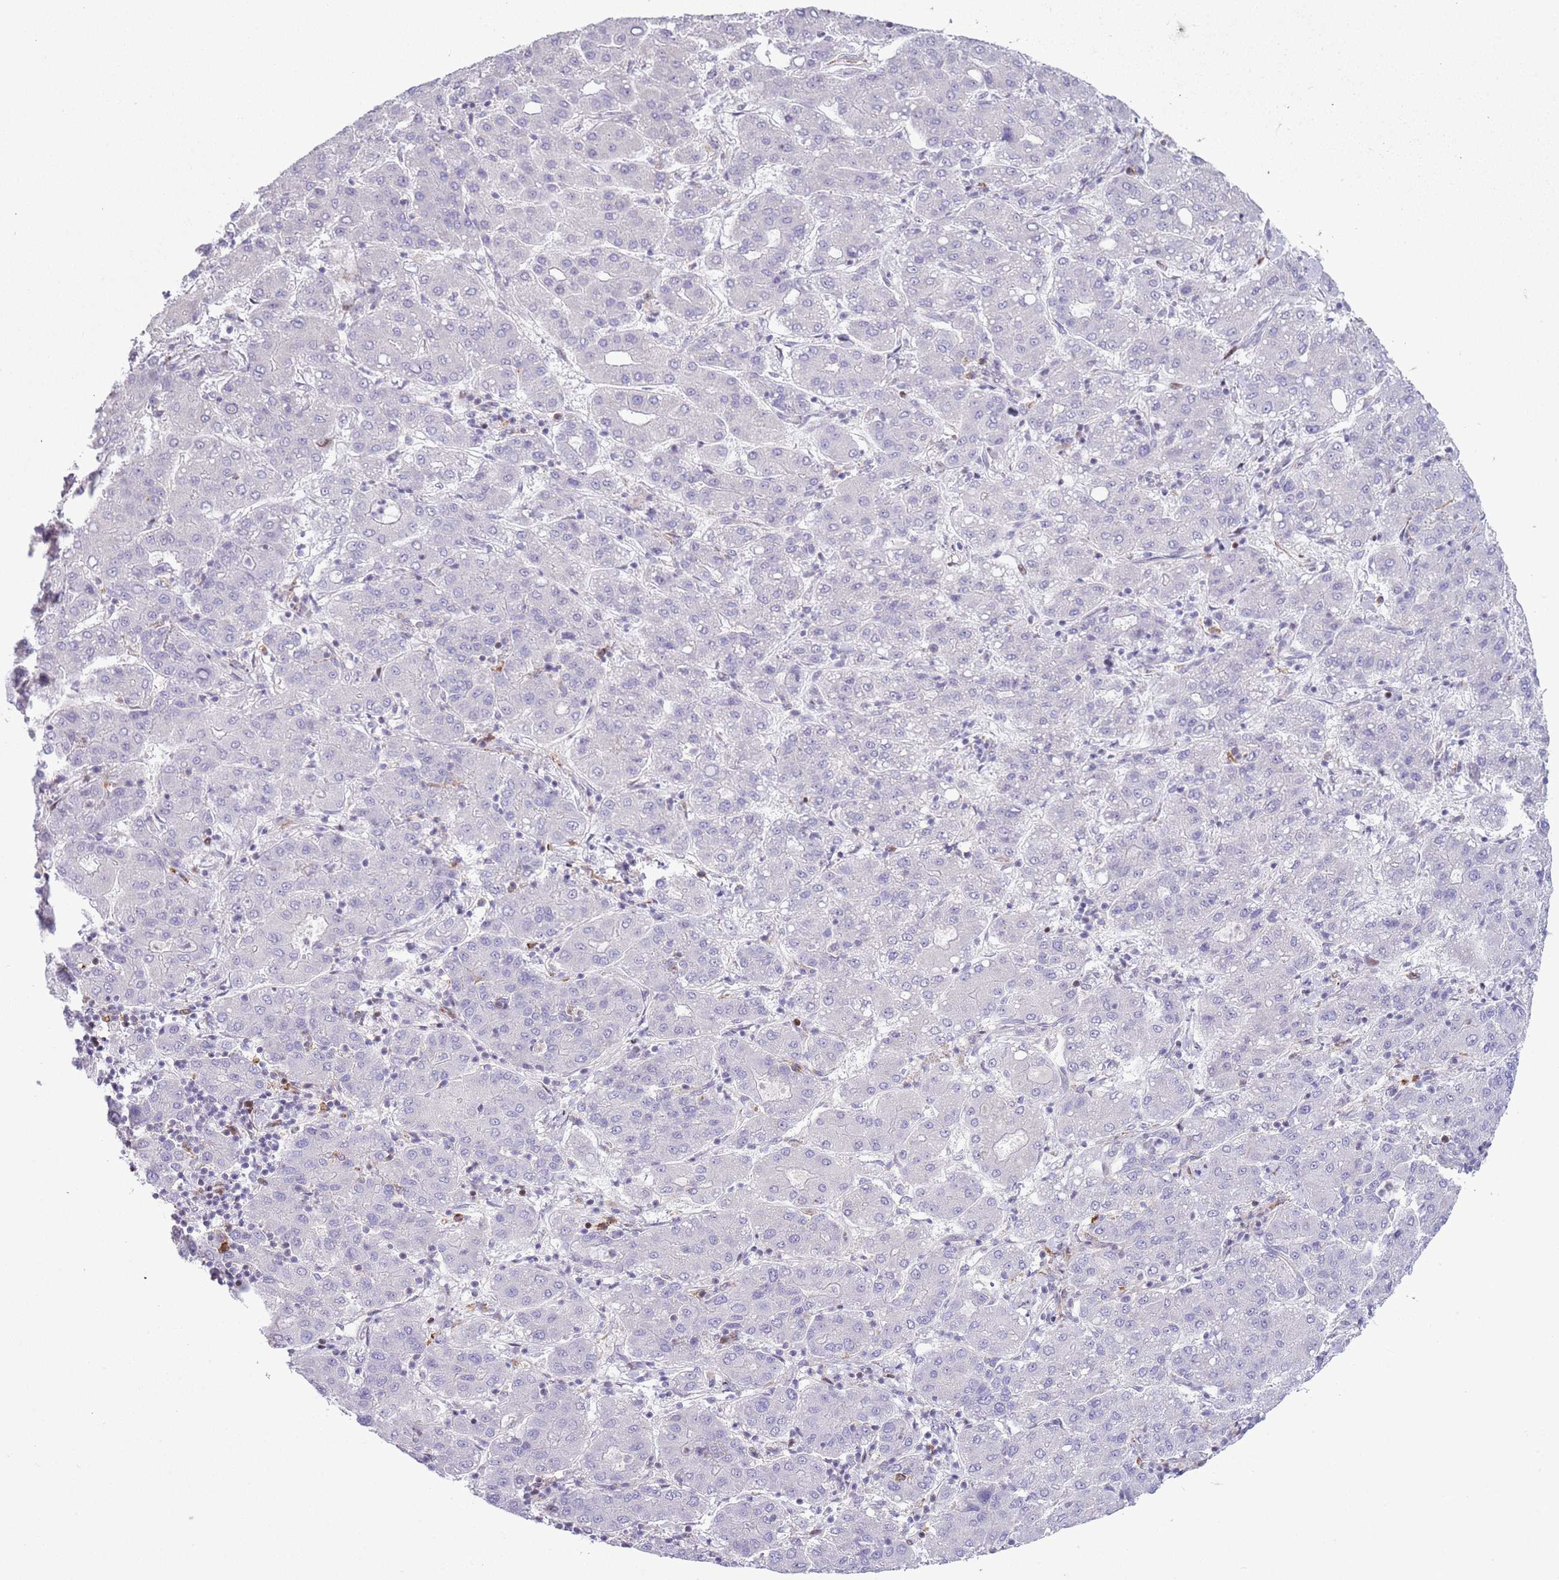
{"staining": {"intensity": "negative", "quantity": "none", "location": "none"}, "tissue": "liver cancer", "cell_type": "Tumor cells", "image_type": "cancer", "snomed": [{"axis": "morphology", "description": "Carcinoma, Hepatocellular, NOS"}, {"axis": "topography", "description": "Liver"}], "caption": "A high-resolution micrograph shows IHC staining of liver cancer, which displays no significant expression in tumor cells.", "gene": "ANO8", "patient": {"sex": "male", "age": 65}}